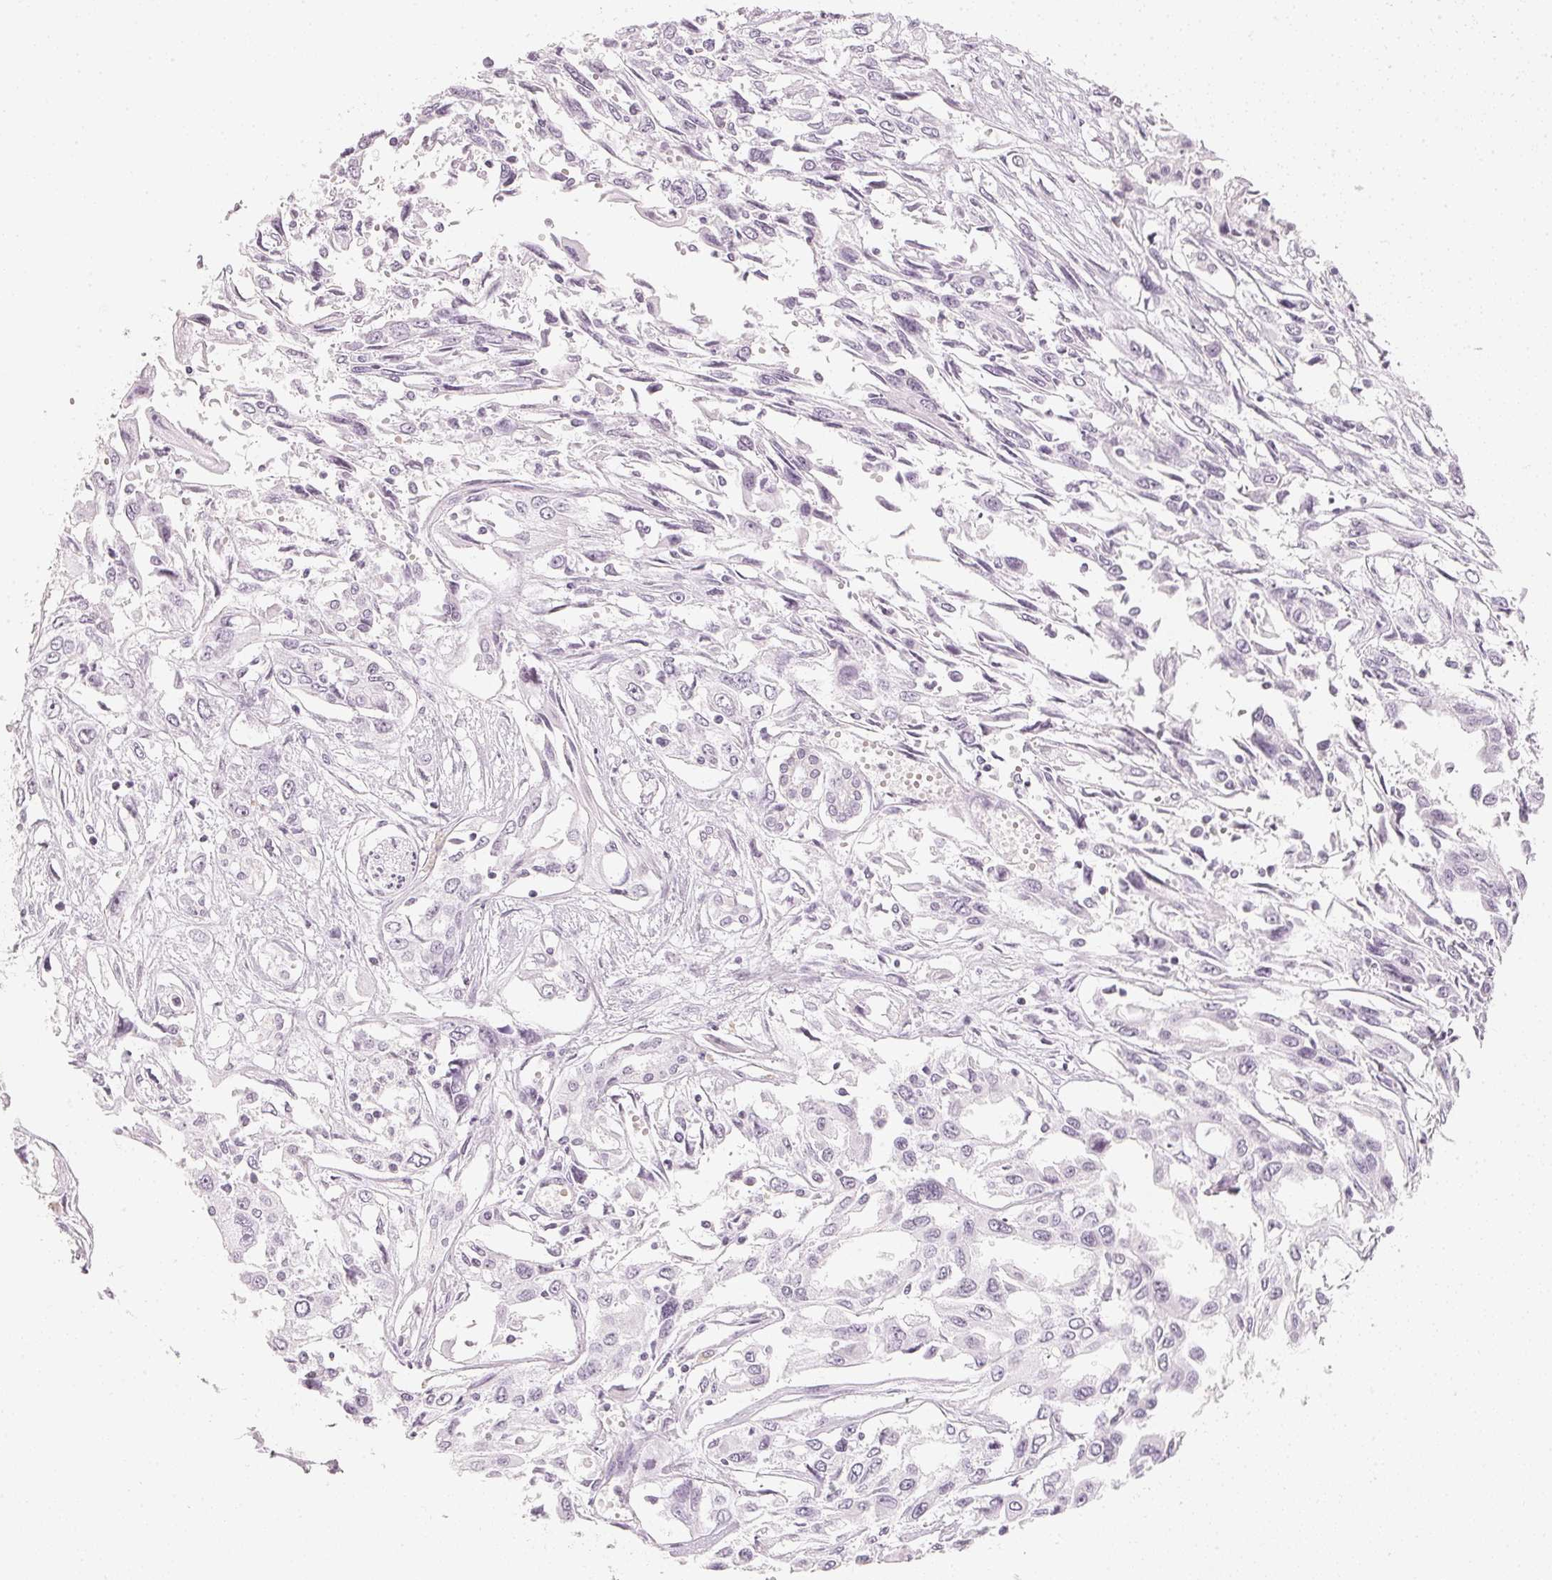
{"staining": {"intensity": "negative", "quantity": "none", "location": "none"}, "tissue": "pancreatic cancer", "cell_type": "Tumor cells", "image_type": "cancer", "snomed": [{"axis": "morphology", "description": "Adenocarcinoma, NOS"}, {"axis": "topography", "description": "Pancreas"}], "caption": "DAB immunohistochemical staining of human adenocarcinoma (pancreatic) displays no significant positivity in tumor cells. (DAB IHC visualized using brightfield microscopy, high magnification).", "gene": "SLC22A8", "patient": {"sex": "female", "age": 55}}